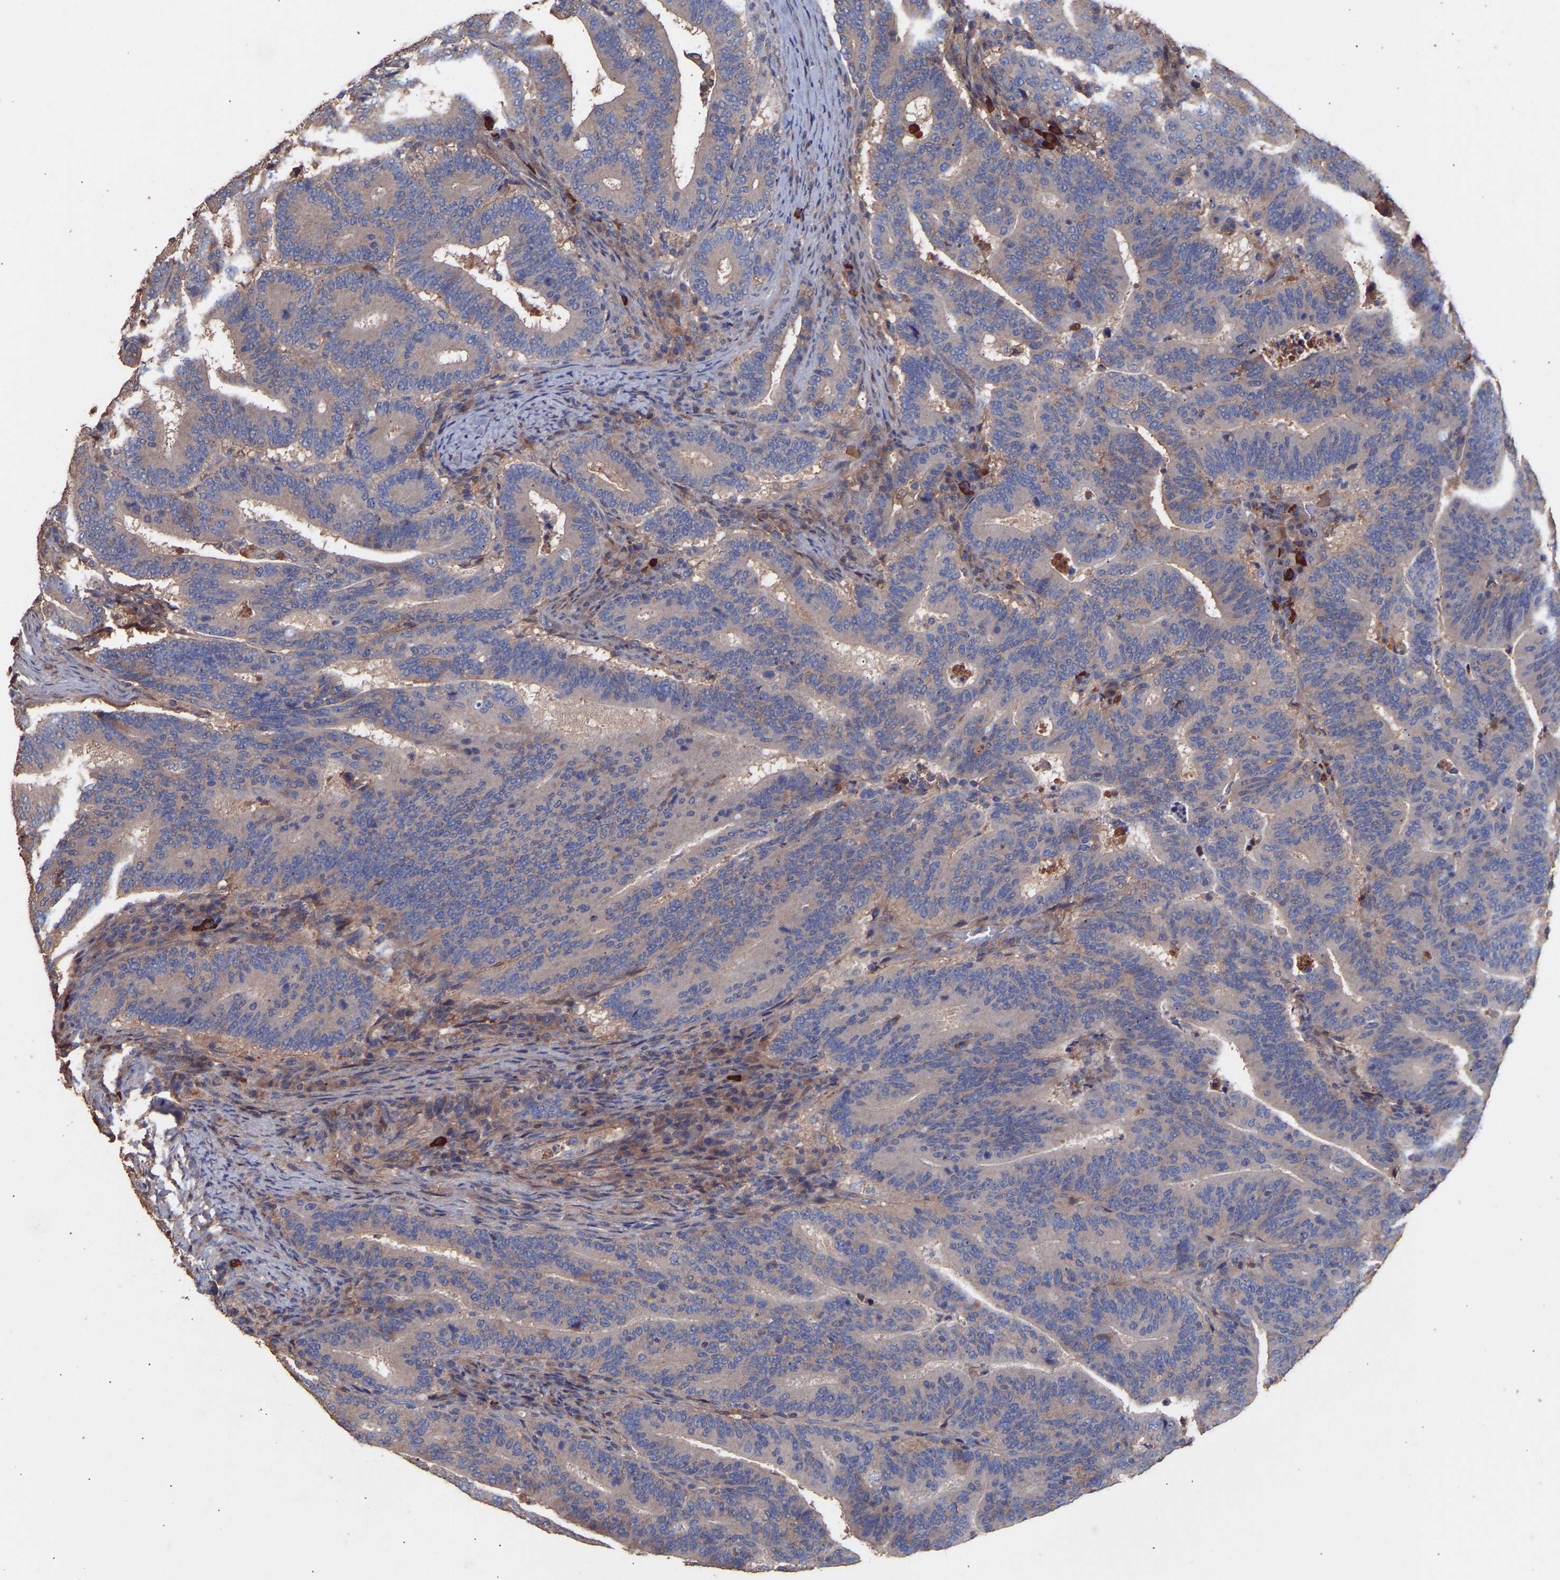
{"staining": {"intensity": "weak", "quantity": ">75%", "location": "cytoplasmic/membranous"}, "tissue": "colorectal cancer", "cell_type": "Tumor cells", "image_type": "cancer", "snomed": [{"axis": "morphology", "description": "Adenocarcinoma, NOS"}, {"axis": "topography", "description": "Colon"}], "caption": "Tumor cells reveal low levels of weak cytoplasmic/membranous staining in approximately >75% of cells in human colorectal cancer (adenocarcinoma).", "gene": "TMEM268", "patient": {"sex": "female", "age": 66}}